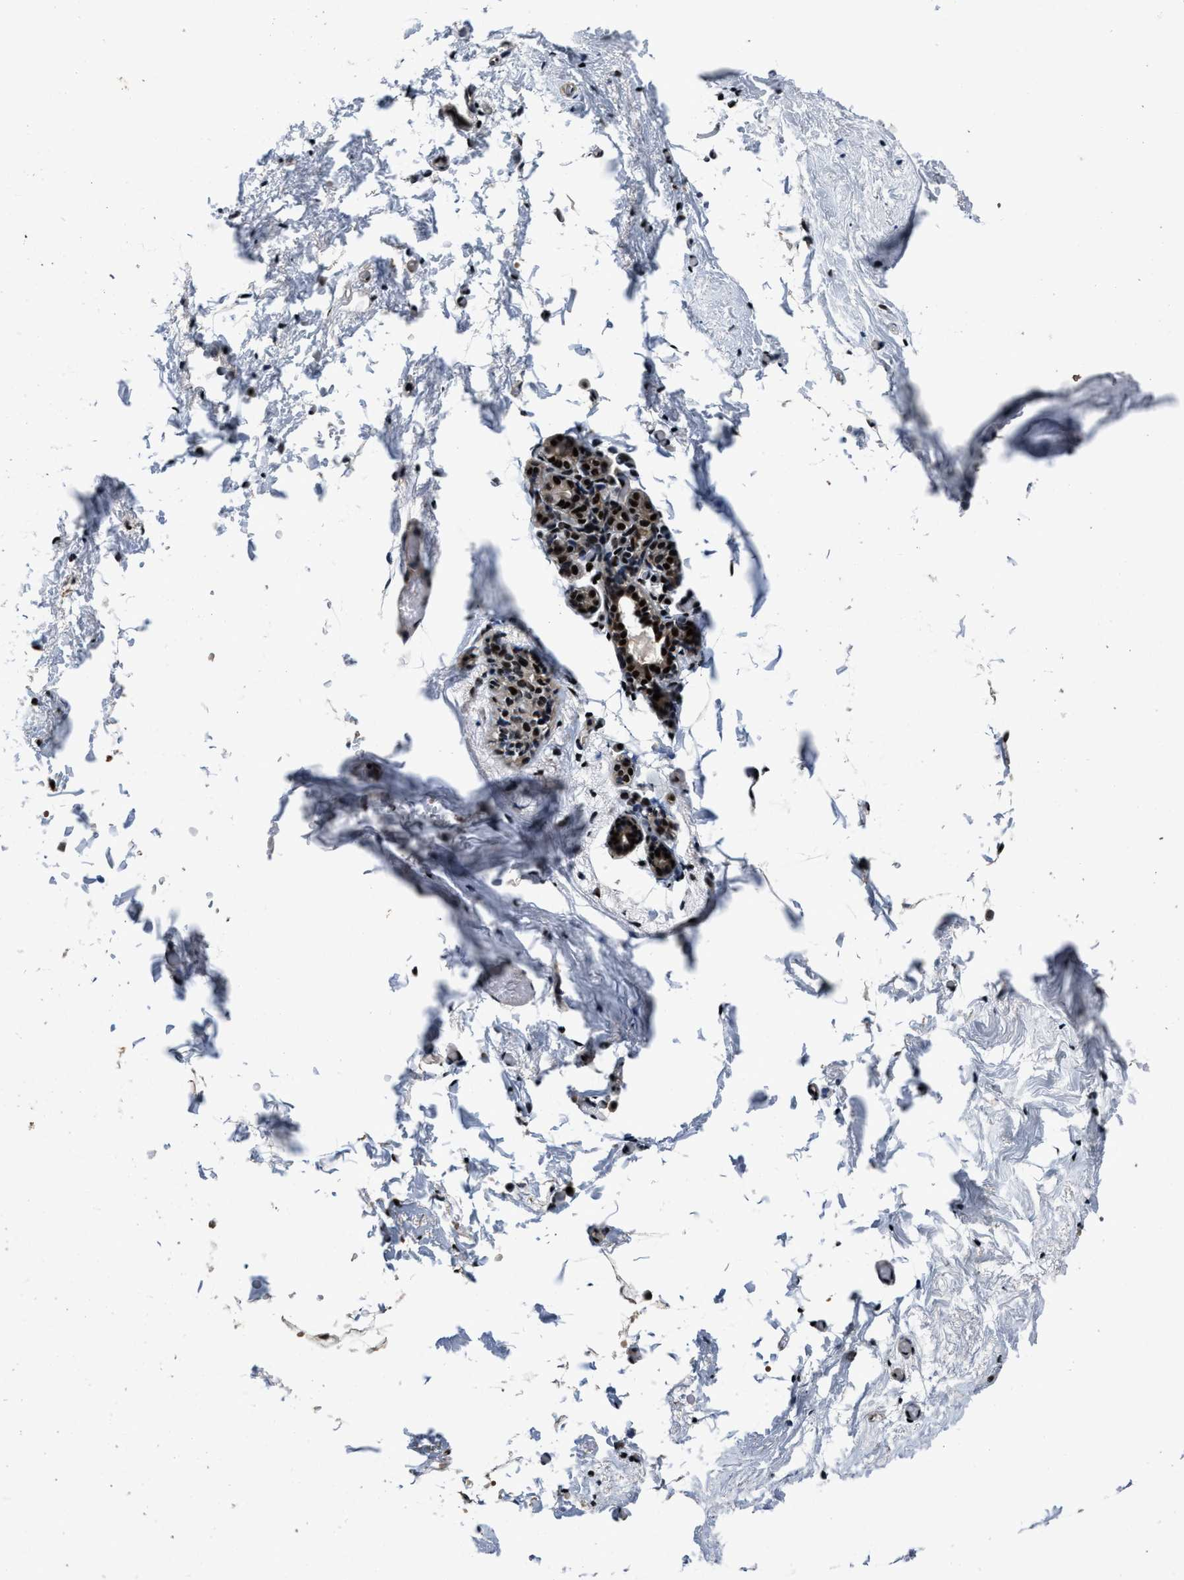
{"staining": {"intensity": "moderate", "quantity": "25%-75%", "location": "nuclear"}, "tissue": "breast", "cell_type": "Adipocytes", "image_type": "normal", "snomed": [{"axis": "morphology", "description": "Normal tissue, NOS"}, {"axis": "topography", "description": "Breast"}], "caption": "A micrograph of human breast stained for a protein demonstrates moderate nuclear brown staining in adipocytes.", "gene": "ZNF233", "patient": {"sex": "female", "age": 62}}